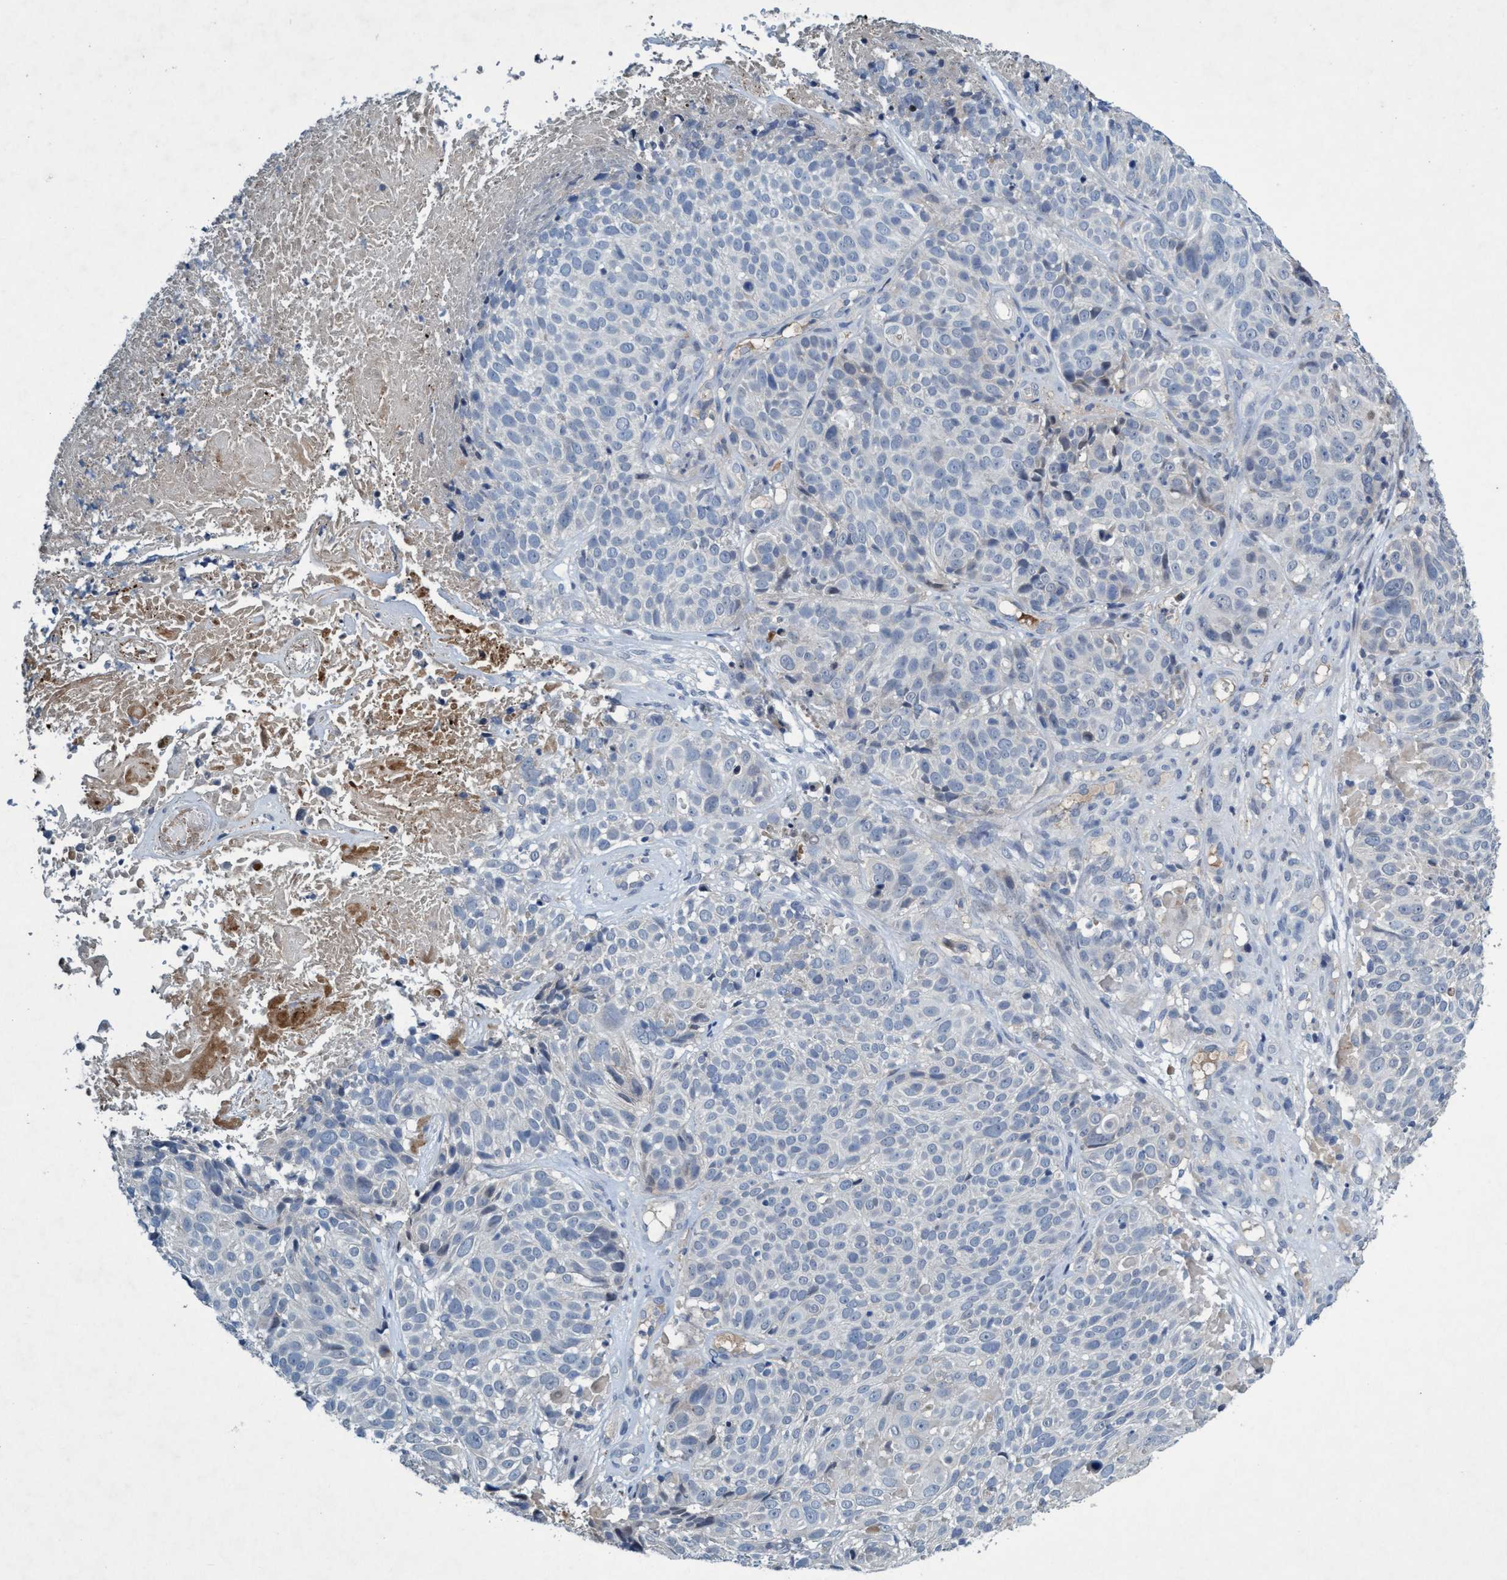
{"staining": {"intensity": "negative", "quantity": "none", "location": "none"}, "tissue": "cervical cancer", "cell_type": "Tumor cells", "image_type": "cancer", "snomed": [{"axis": "morphology", "description": "Squamous cell carcinoma, NOS"}, {"axis": "topography", "description": "Cervix"}], "caption": "There is no significant expression in tumor cells of cervical cancer.", "gene": "RNF208", "patient": {"sex": "female", "age": 74}}